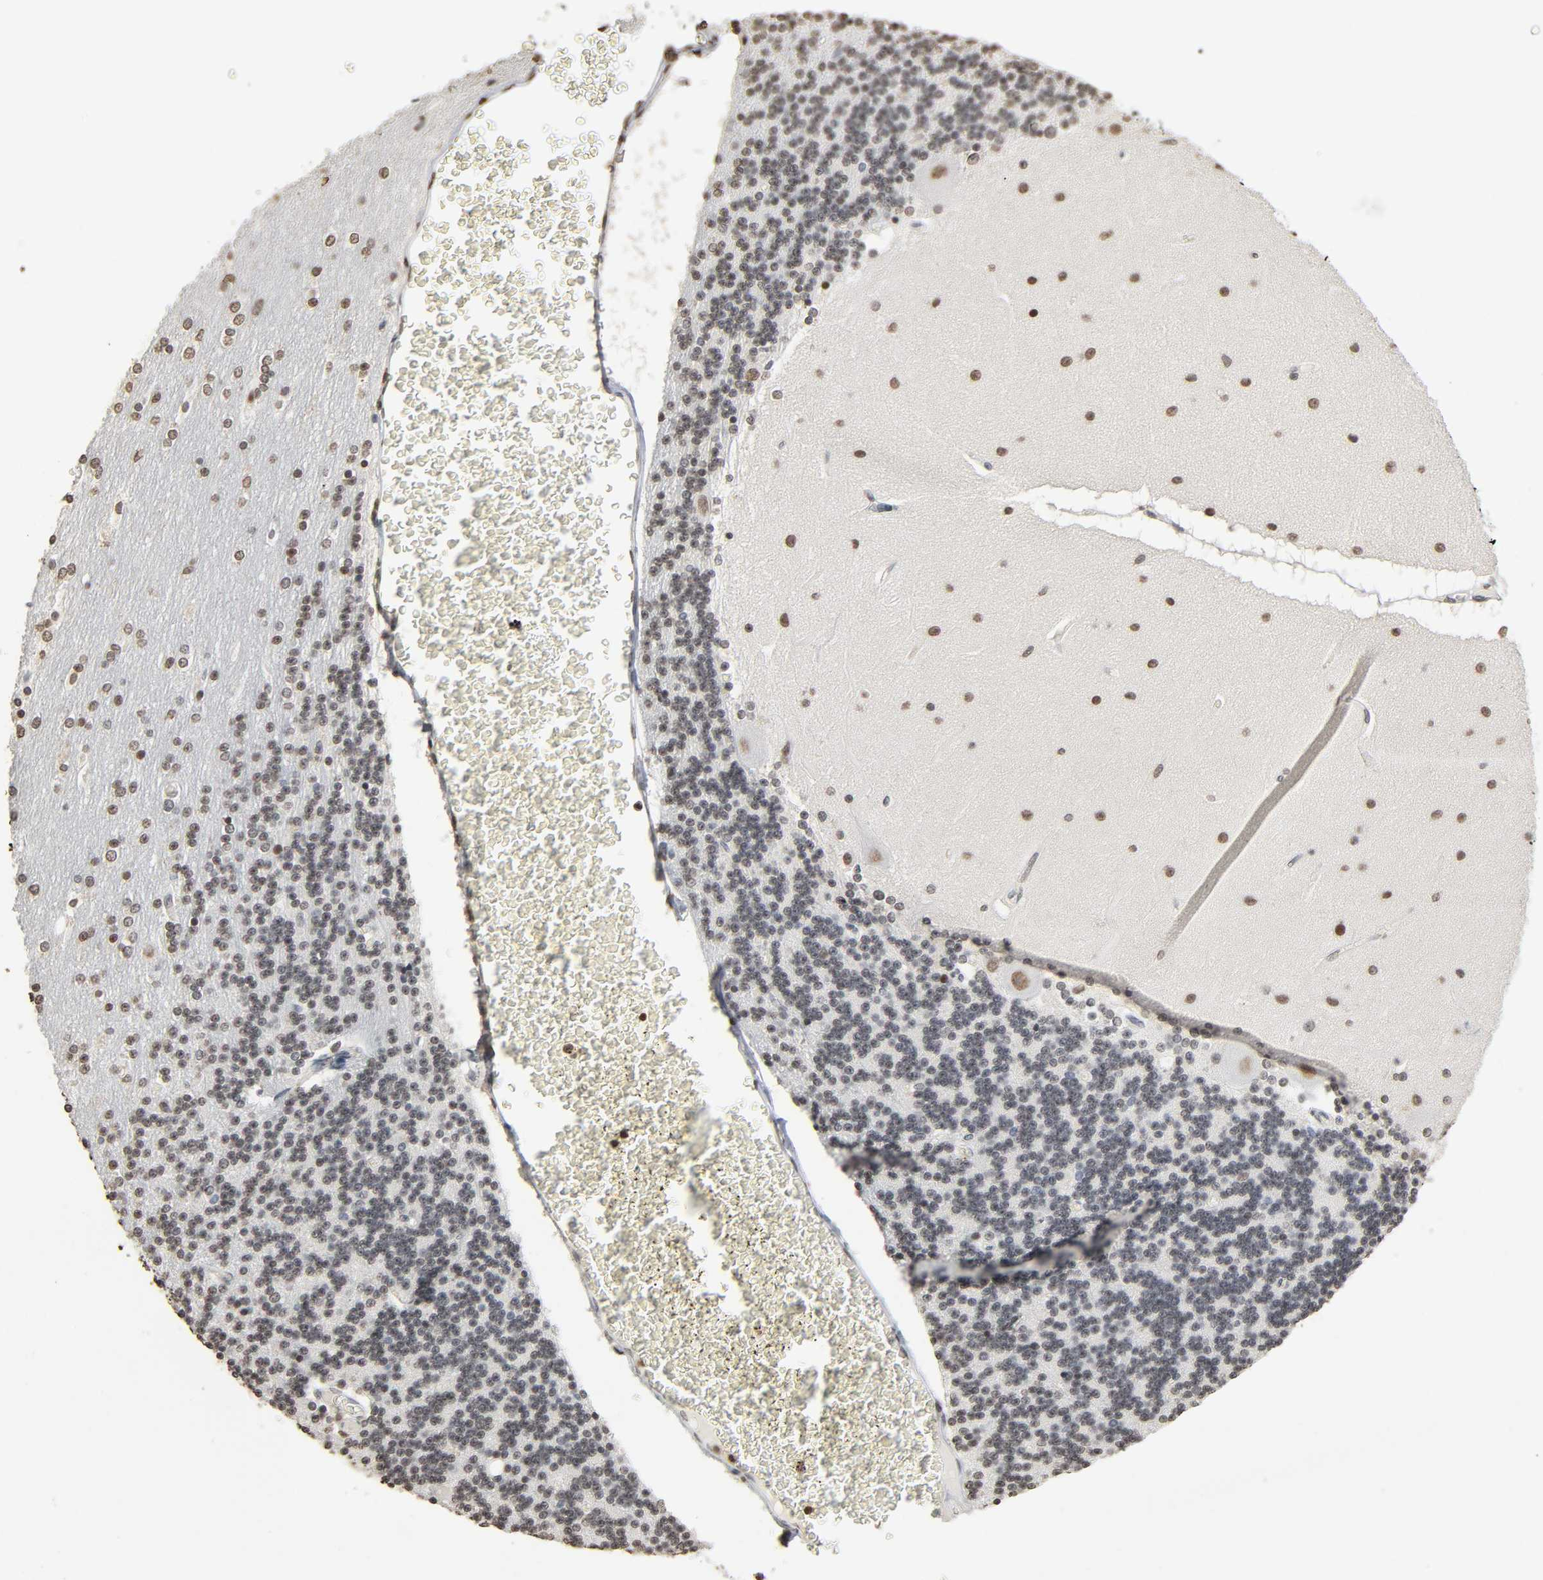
{"staining": {"intensity": "weak", "quantity": "25%-75%", "location": "nuclear"}, "tissue": "cerebellum", "cell_type": "Cells in granular layer", "image_type": "normal", "snomed": [{"axis": "morphology", "description": "Normal tissue, NOS"}, {"axis": "topography", "description": "Cerebellum"}], "caption": "The immunohistochemical stain labels weak nuclear expression in cells in granular layer of benign cerebellum. (Brightfield microscopy of DAB IHC at high magnification).", "gene": "STK4", "patient": {"sex": "female", "age": 54}}